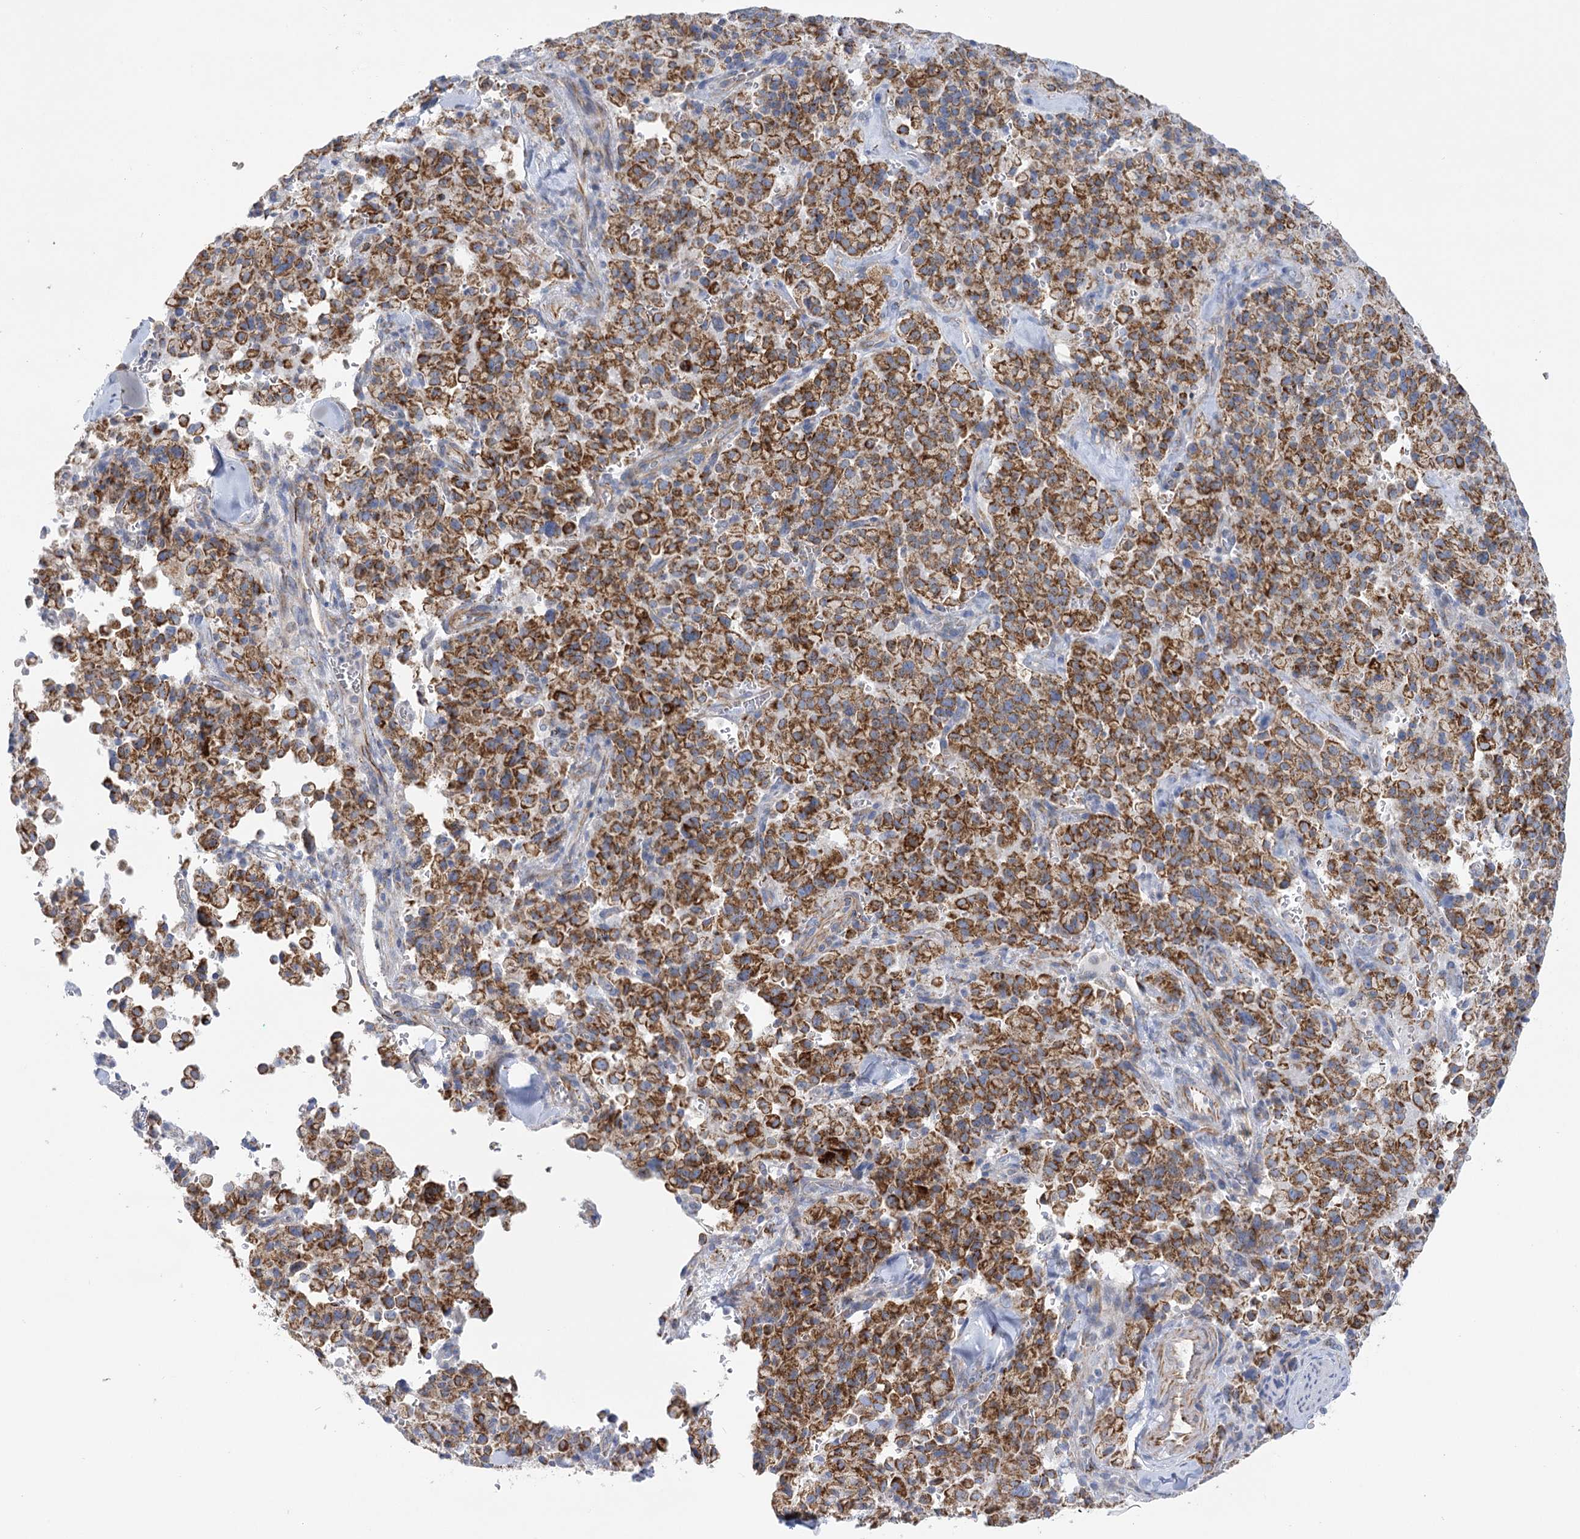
{"staining": {"intensity": "strong", "quantity": ">75%", "location": "cytoplasmic/membranous"}, "tissue": "pancreatic cancer", "cell_type": "Tumor cells", "image_type": "cancer", "snomed": [{"axis": "morphology", "description": "Adenocarcinoma, NOS"}, {"axis": "topography", "description": "Pancreas"}], "caption": "Pancreatic adenocarcinoma was stained to show a protein in brown. There is high levels of strong cytoplasmic/membranous staining in approximately >75% of tumor cells.", "gene": "DHTKD1", "patient": {"sex": "male", "age": 65}}